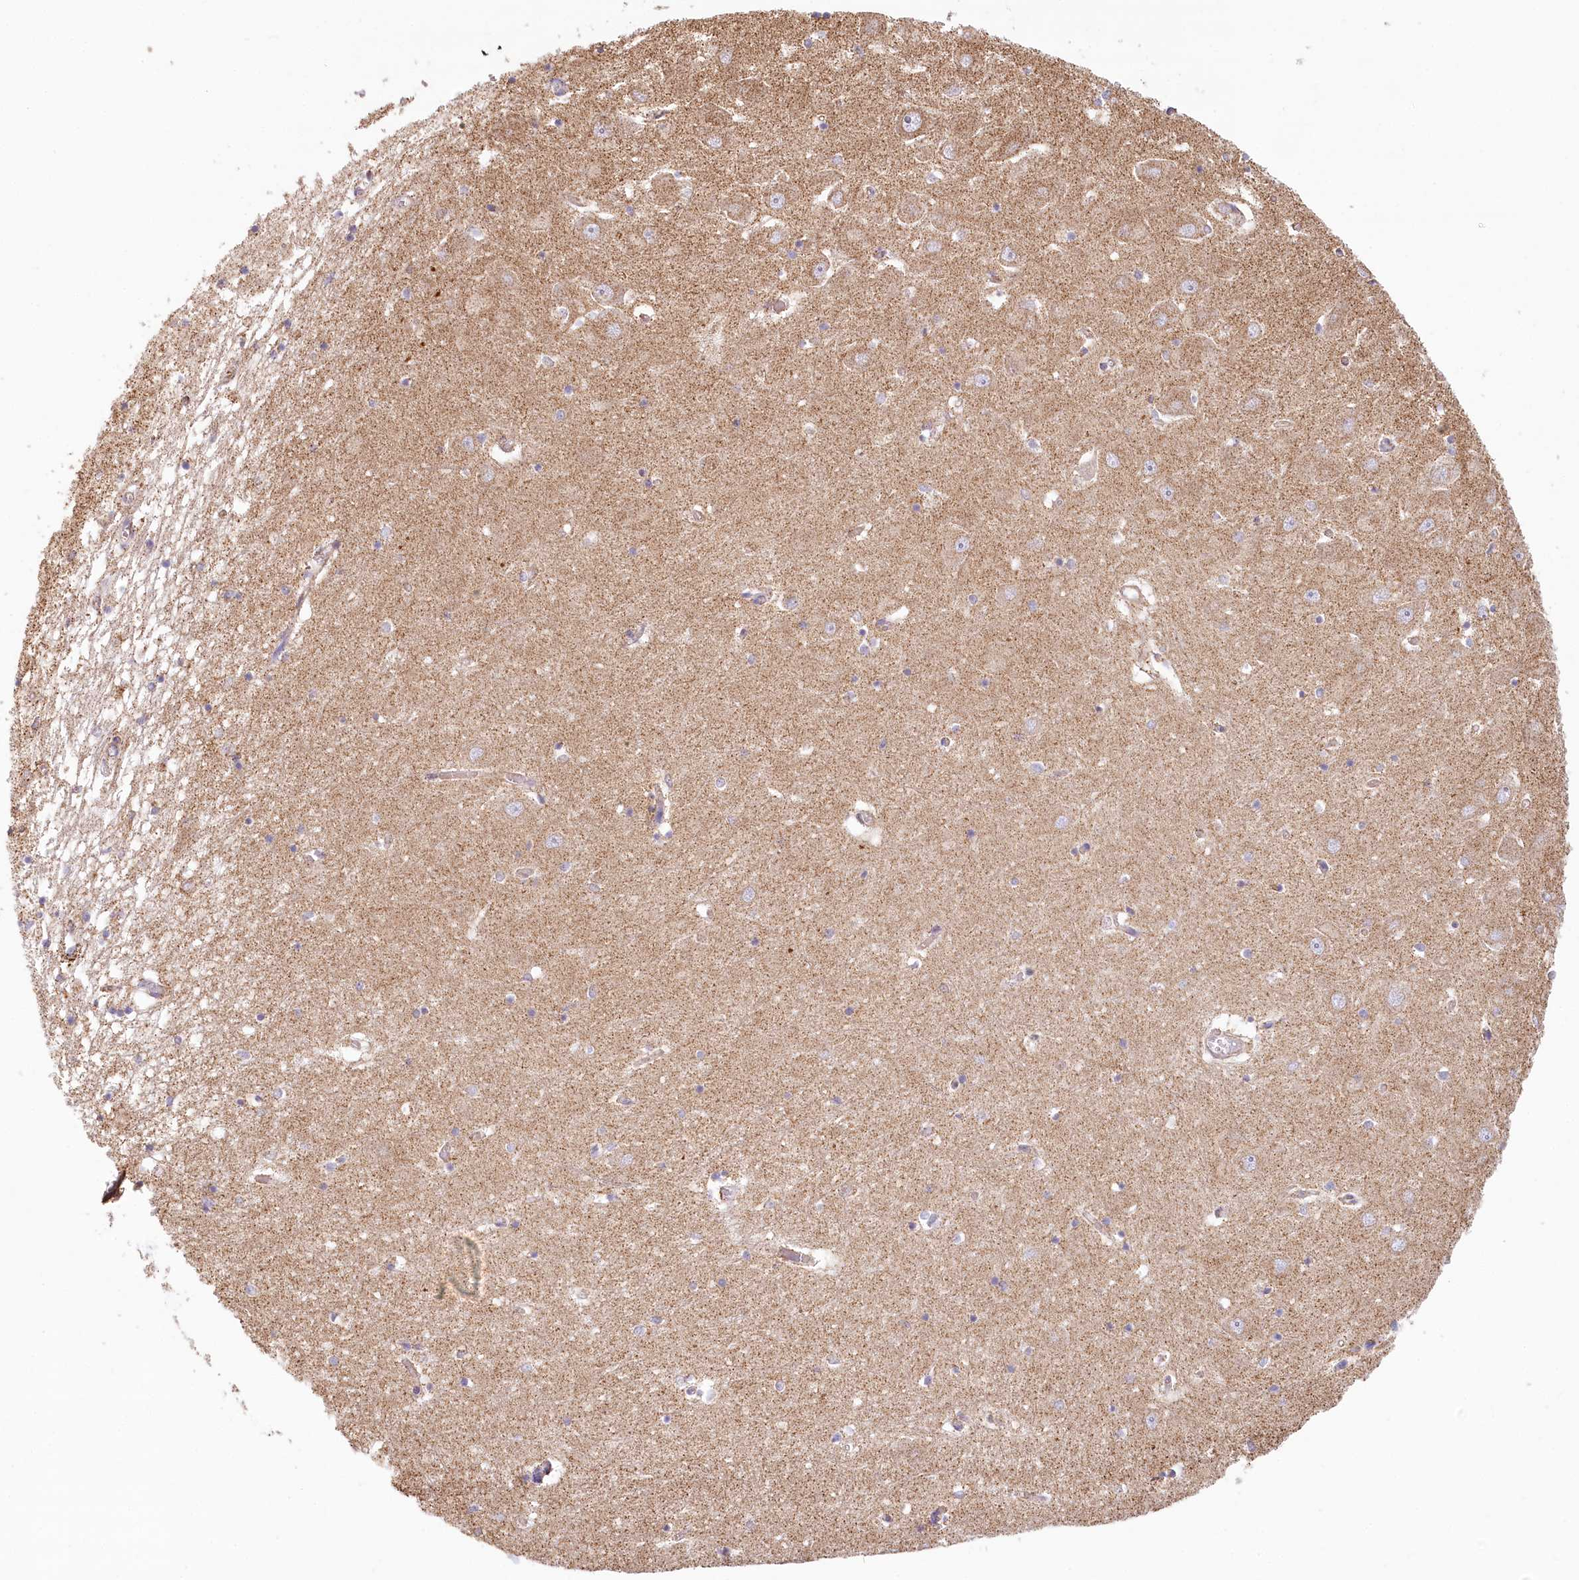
{"staining": {"intensity": "weak", "quantity": "<25%", "location": "cytoplasmic/membranous"}, "tissue": "hippocampus", "cell_type": "Glial cells", "image_type": "normal", "snomed": [{"axis": "morphology", "description": "Normal tissue, NOS"}, {"axis": "topography", "description": "Hippocampus"}], "caption": "IHC histopathology image of unremarkable hippocampus: human hippocampus stained with DAB (3,3'-diaminobenzidine) shows no significant protein expression in glial cells.", "gene": "UMPS", "patient": {"sex": "male", "age": 70}}